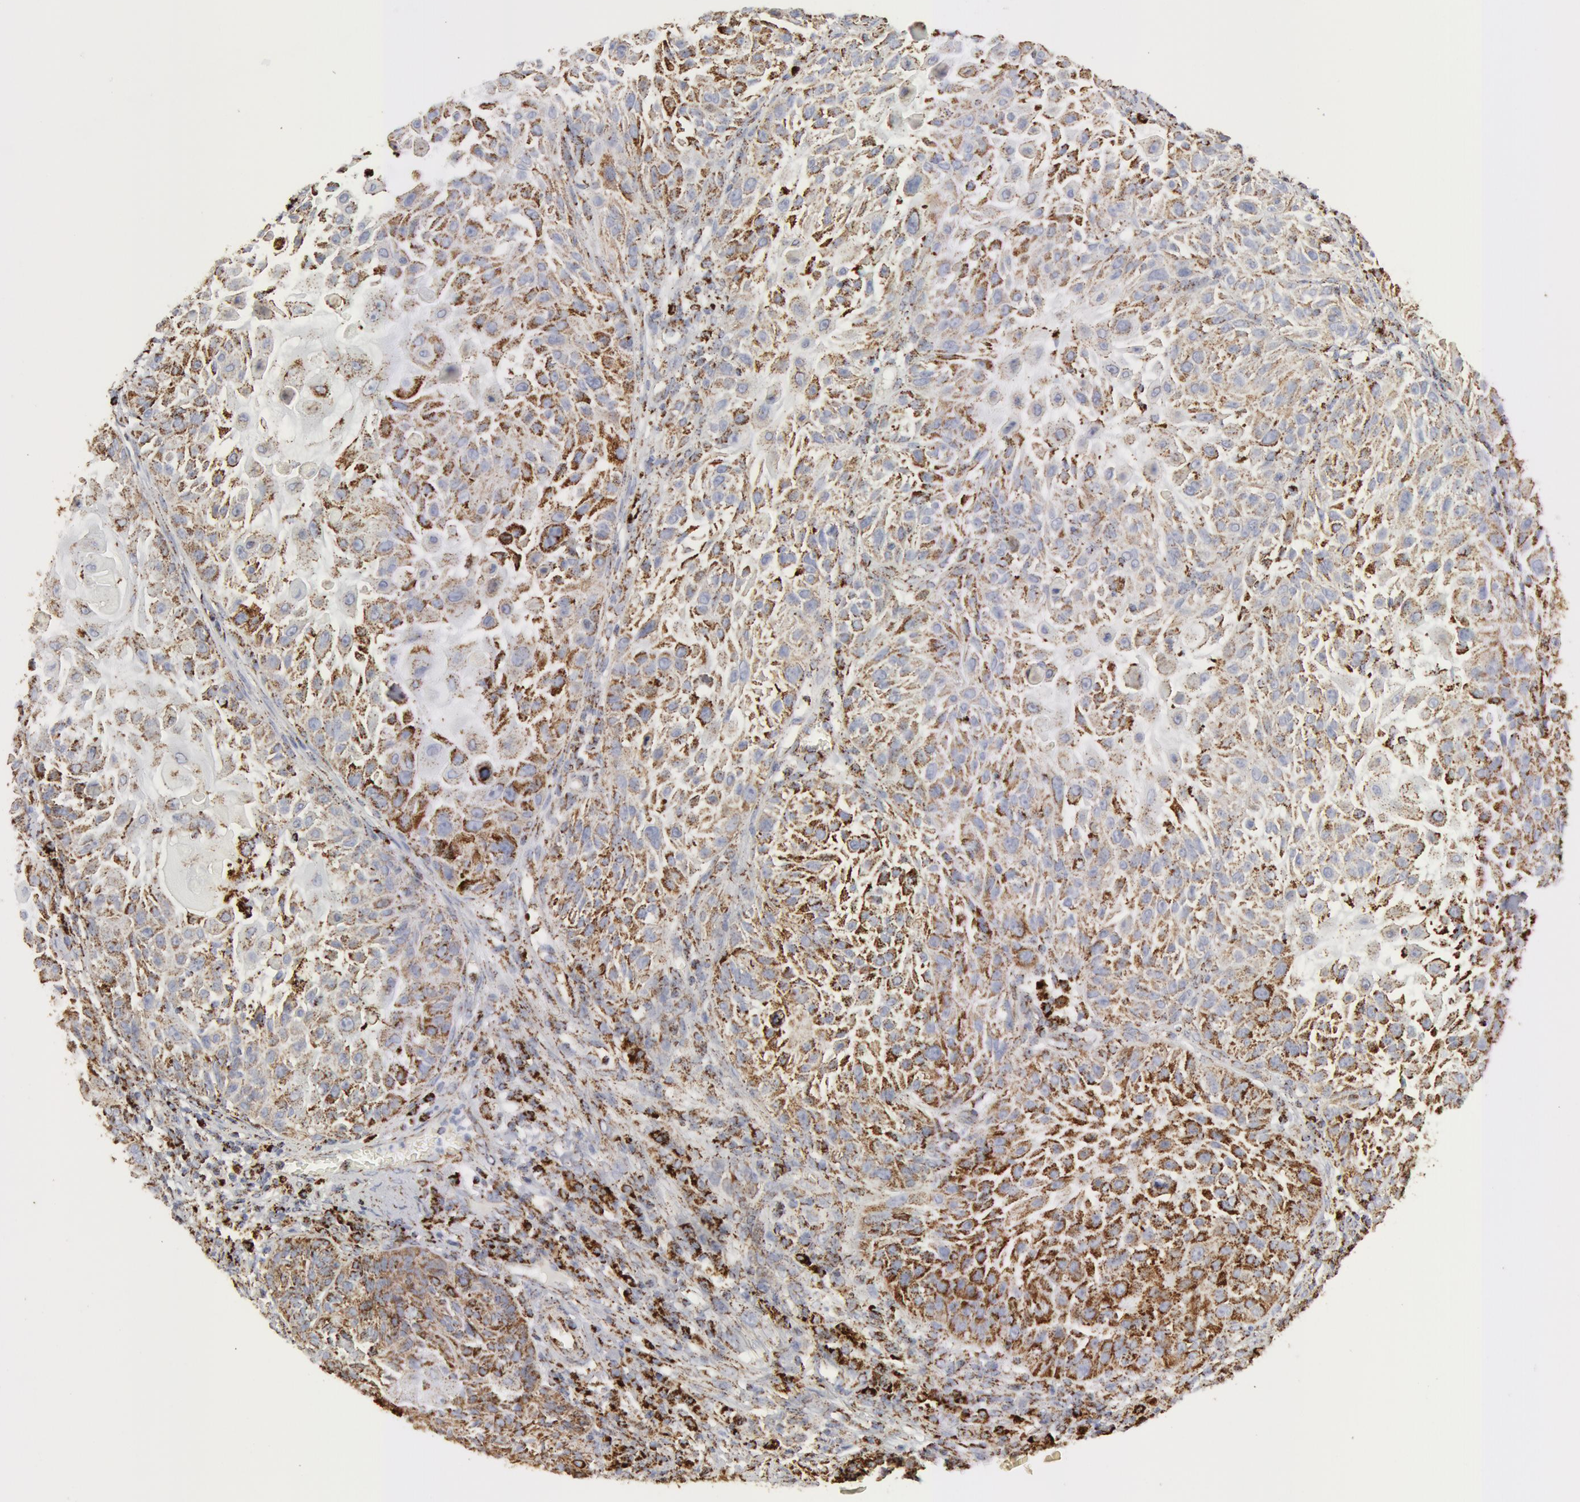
{"staining": {"intensity": "moderate", "quantity": "25%-75%", "location": "cytoplasmic/membranous"}, "tissue": "skin cancer", "cell_type": "Tumor cells", "image_type": "cancer", "snomed": [{"axis": "morphology", "description": "Squamous cell carcinoma, NOS"}, {"axis": "topography", "description": "Skin"}], "caption": "Protein staining reveals moderate cytoplasmic/membranous staining in approximately 25%-75% of tumor cells in skin squamous cell carcinoma. (DAB IHC, brown staining for protein, blue staining for nuclei).", "gene": "ATP5F1B", "patient": {"sex": "female", "age": 89}}